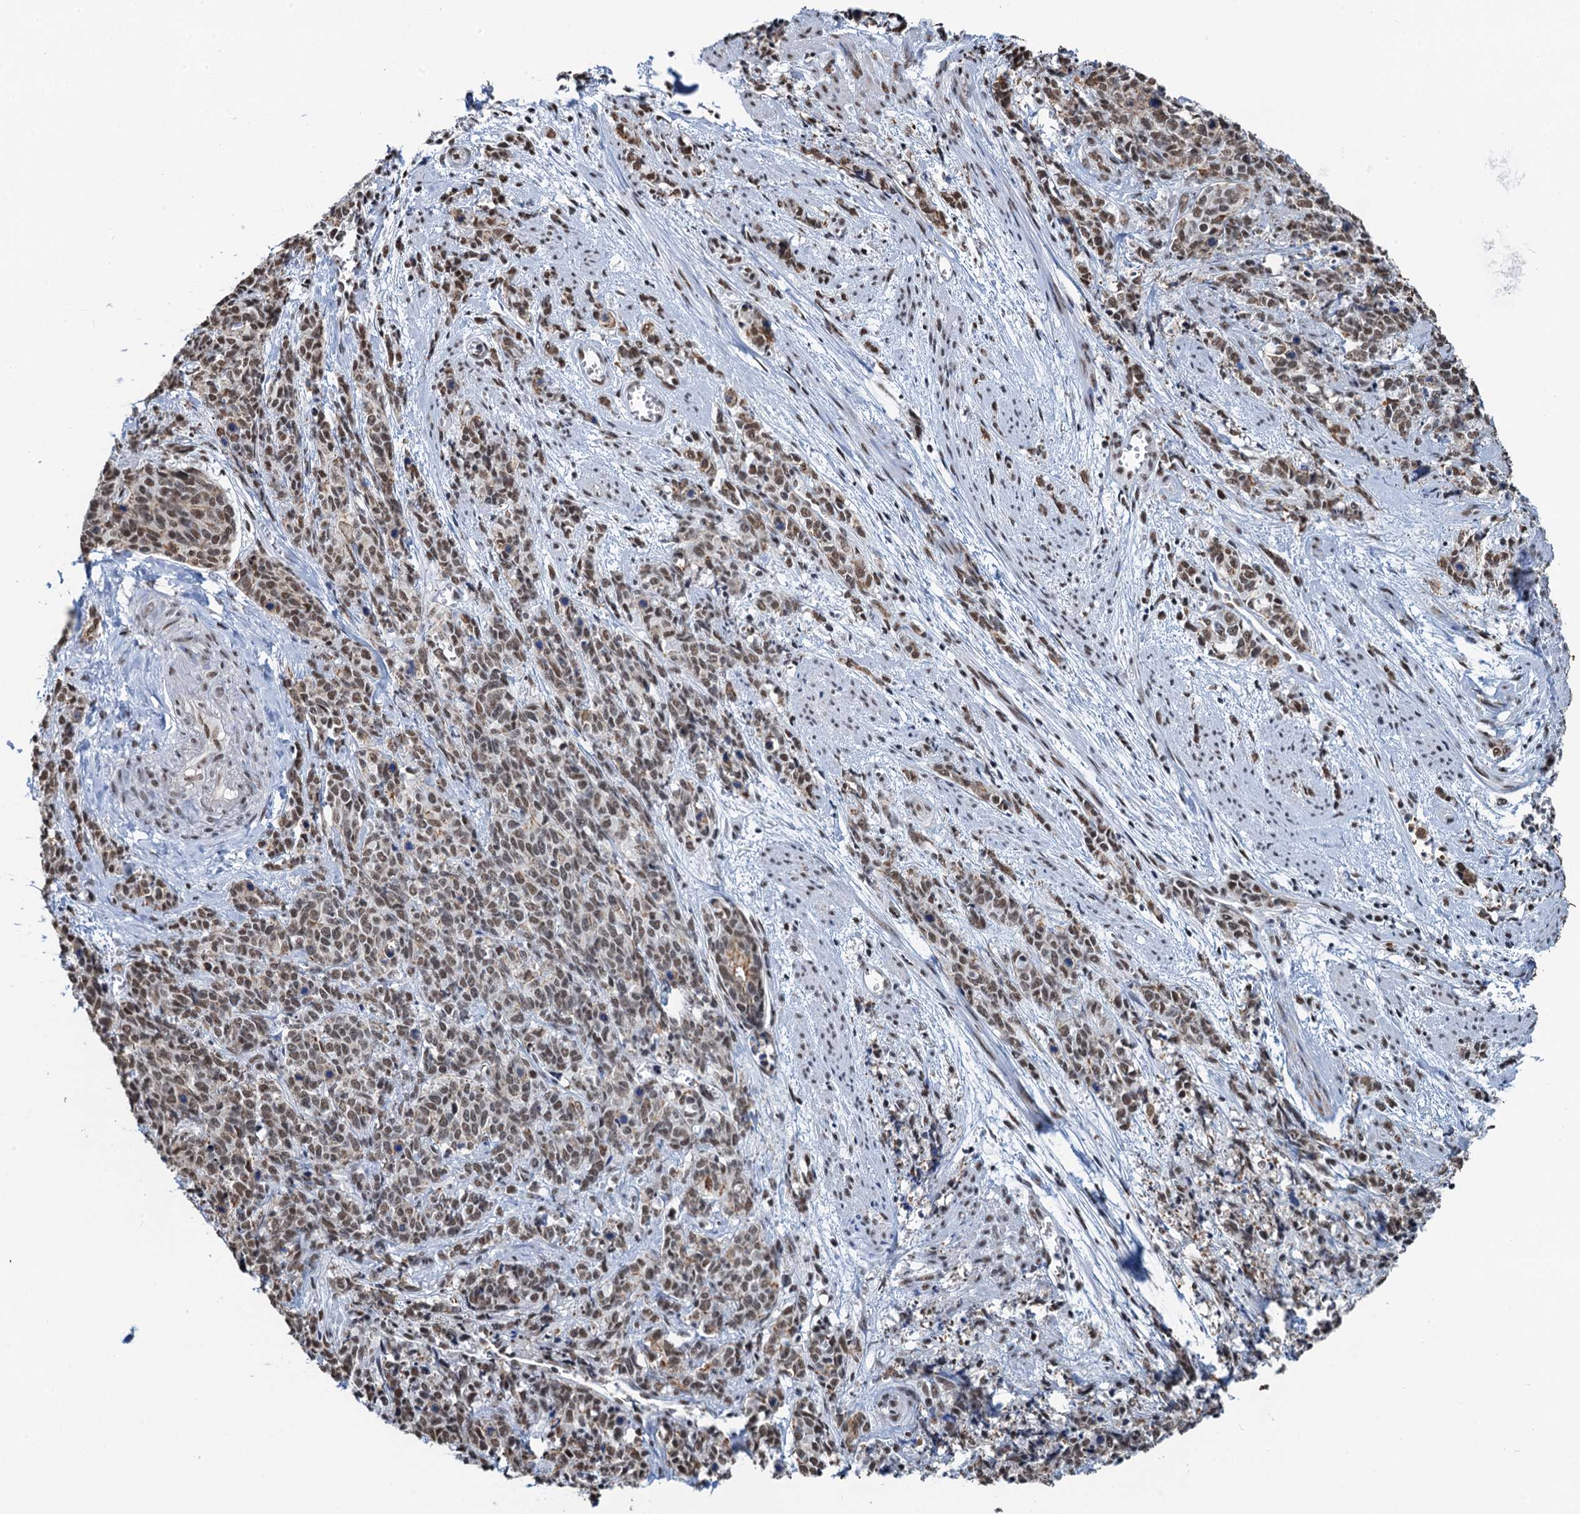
{"staining": {"intensity": "moderate", "quantity": ">75%", "location": "nuclear"}, "tissue": "cervical cancer", "cell_type": "Tumor cells", "image_type": "cancer", "snomed": [{"axis": "morphology", "description": "Squamous cell carcinoma, NOS"}, {"axis": "topography", "description": "Cervix"}], "caption": "A medium amount of moderate nuclear expression is appreciated in about >75% of tumor cells in cervical cancer (squamous cell carcinoma) tissue.", "gene": "ZNF609", "patient": {"sex": "female", "age": 60}}